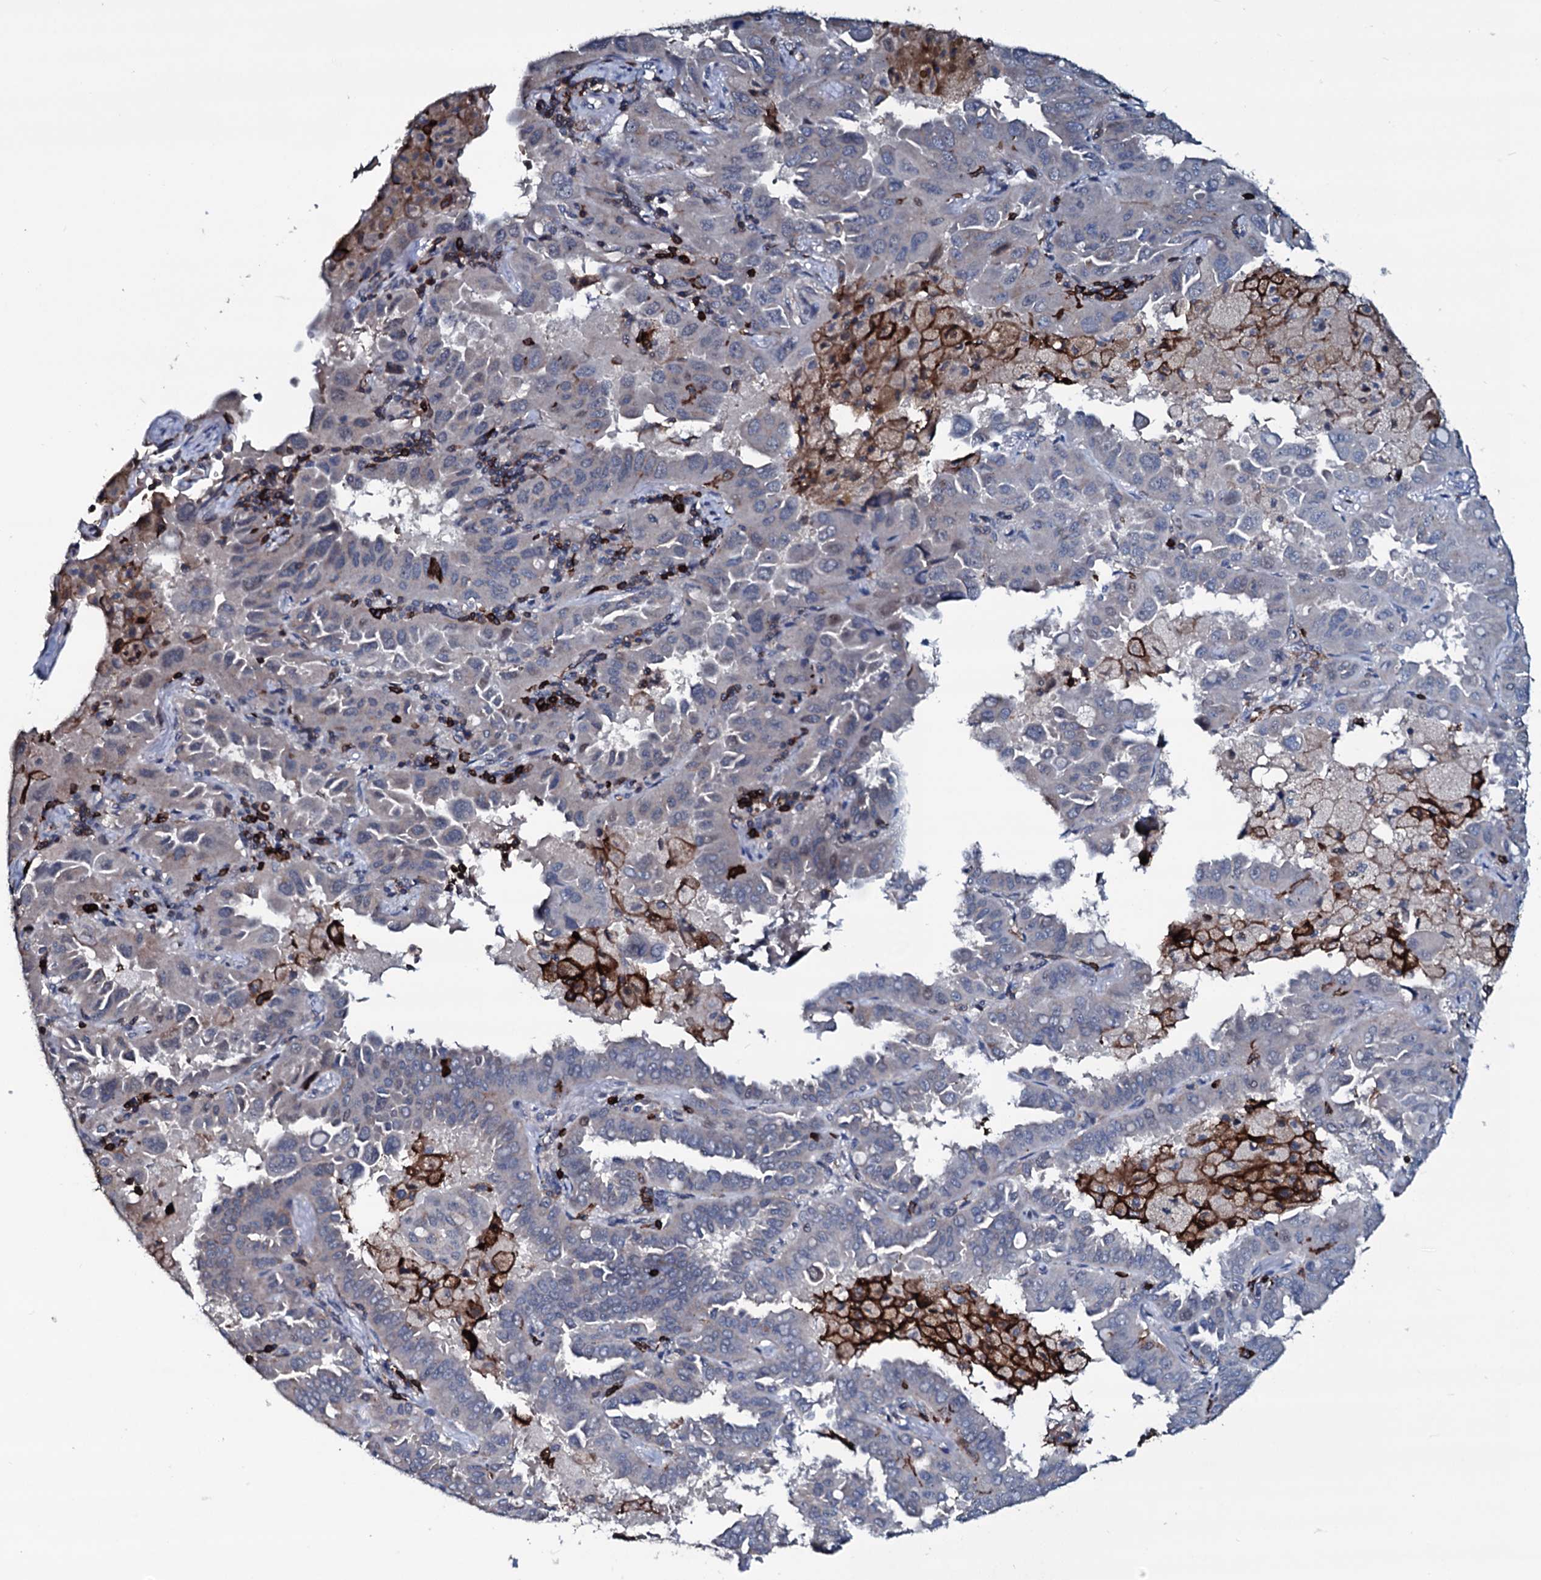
{"staining": {"intensity": "negative", "quantity": "none", "location": "none"}, "tissue": "lung cancer", "cell_type": "Tumor cells", "image_type": "cancer", "snomed": [{"axis": "morphology", "description": "Adenocarcinoma, NOS"}, {"axis": "topography", "description": "Lung"}], "caption": "High power microscopy micrograph of an immunohistochemistry micrograph of adenocarcinoma (lung), revealing no significant staining in tumor cells.", "gene": "OGFOD2", "patient": {"sex": "male", "age": 64}}